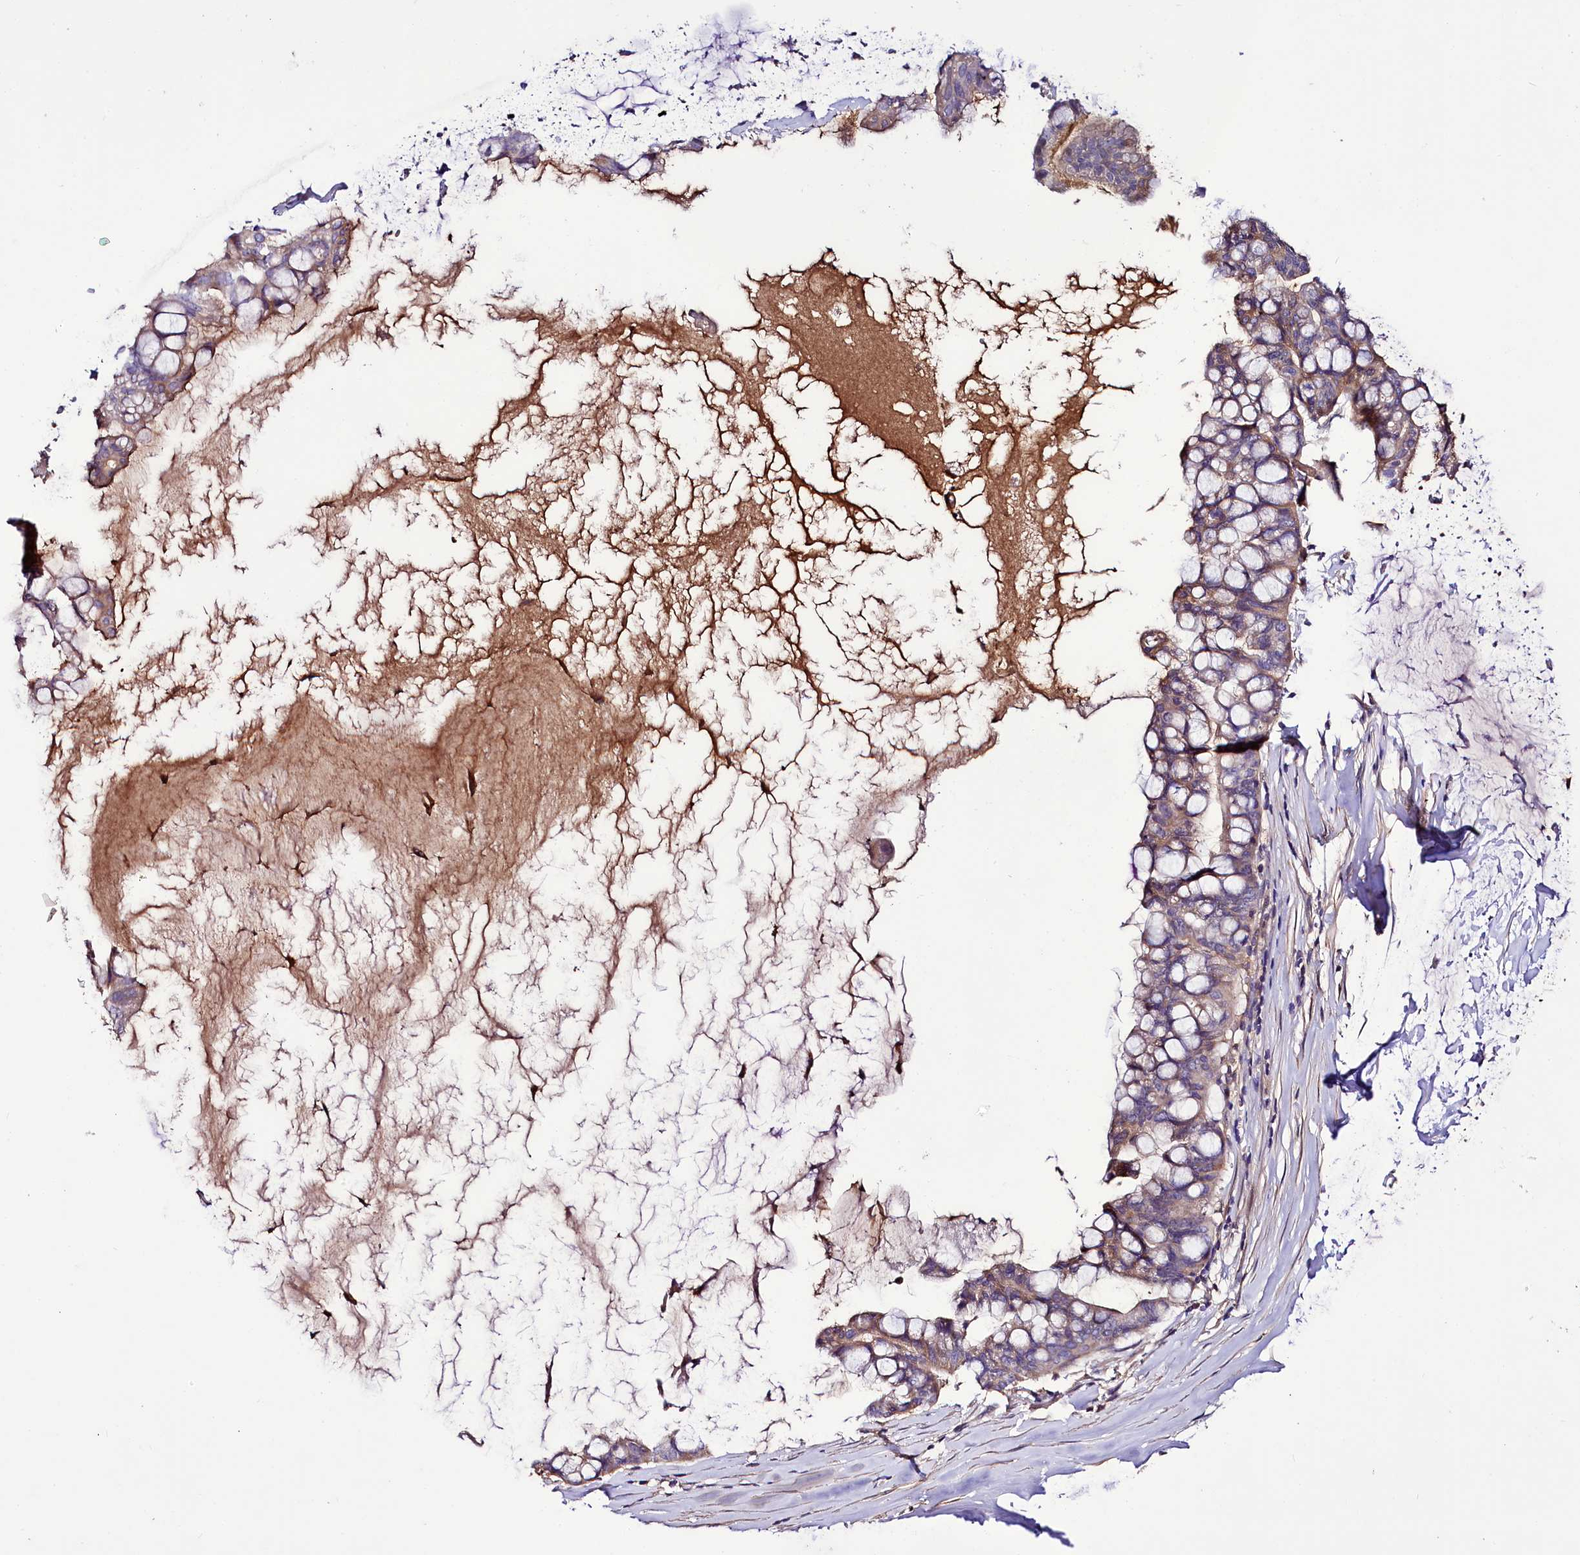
{"staining": {"intensity": "weak", "quantity": "25%-75%", "location": "cytoplasmic/membranous"}, "tissue": "ovarian cancer", "cell_type": "Tumor cells", "image_type": "cancer", "snomed": [{"axis": "morphology", "description": "Cystadenocarcinoma, mucinous, NOS"}, {"axis": "topography", "description": "Ovary"}], "caption": "High-magnification brightfield microscopy of ovarian cancer stained with DAB (3,3'-diaminobenzidine) (brown) and counterstained with hematoxylin (blue). tumor cells exhibit weak cytoplasmic/membranous staining is identified in about25%-75% of cells.", "gene": "PPP1R32", "patient": {"sex": "female", "age": 73}}